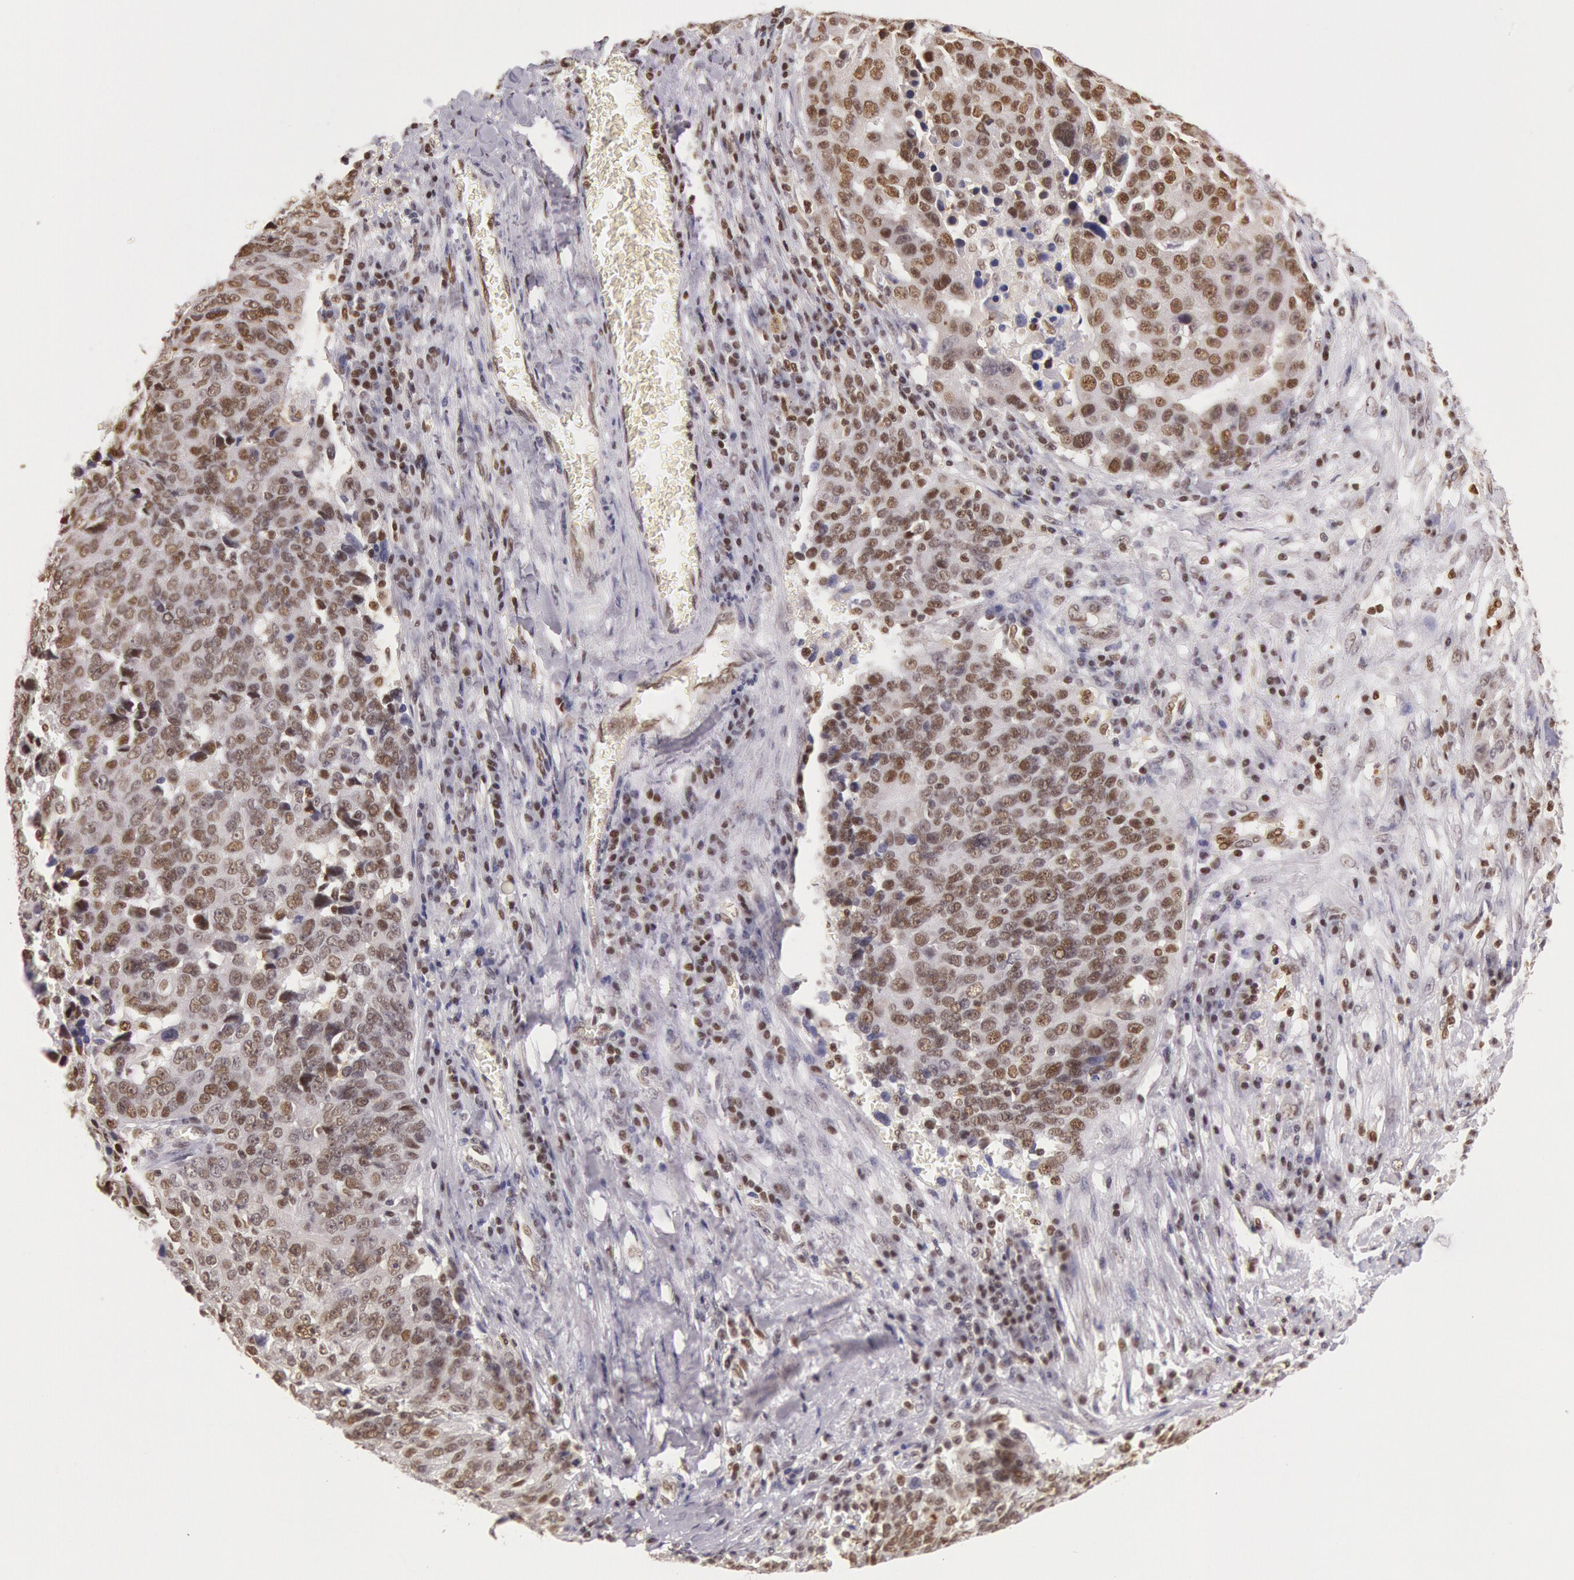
{"staining": {"intensity": "strong", "quantity": ">75%", "location": "nuclear"}, "tissue": "ovarian cancer", "cell_type": "Tumor cells", "image_type": "cancer", "snomed": [{"axis": "morphology", "description": "Carcinoma, endometroid"}, {"axis": "topography", "description": "Ovary"}], "caption": "There is high levels of strong nuclear positivity in tumor cells of ovarian cancer, as demonstrated by immunohistochemical staining (brown color).", "gene": "ESS2", "patient": {"sex": "female", "age": 75}}